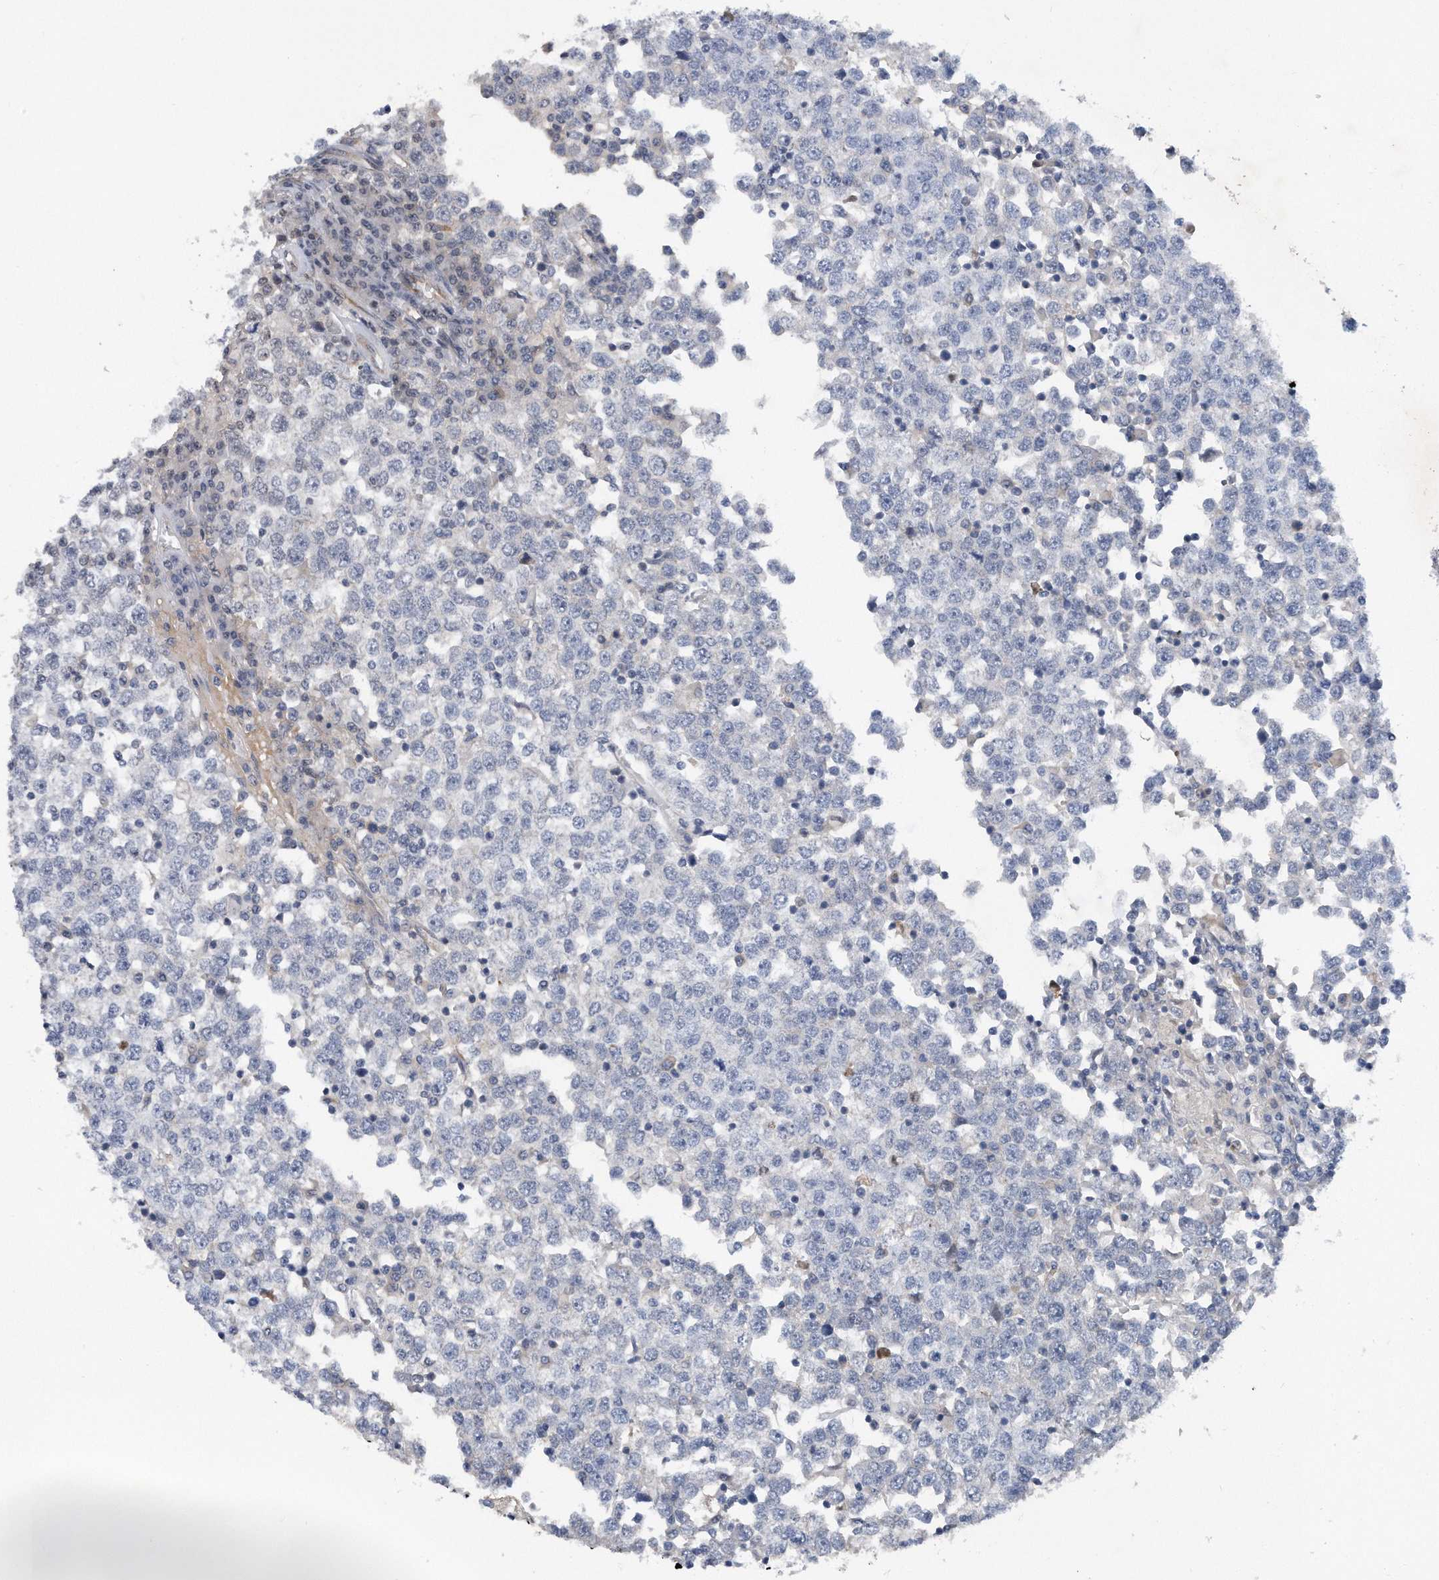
{"staining": {"intensity": "negative", "quantity": "none", "location": "none"}, "tissue": "testis cancer", "cell_type": "Tumor cells", "image_type": "cancer", "snomed": [{"axis": "morphology", "description": "Seminoma, NOS"}, {"axis": "topography", "description": "Testis"}], "caption": "IHC image of neoplastic tissue: human testis cancer stained with DAB (3,3'-diaminobenzidine) reveals no significant protein staining in tumor cells.", "gene": "TP53INP1", "patient": {"sex": "male", "age": 65}}